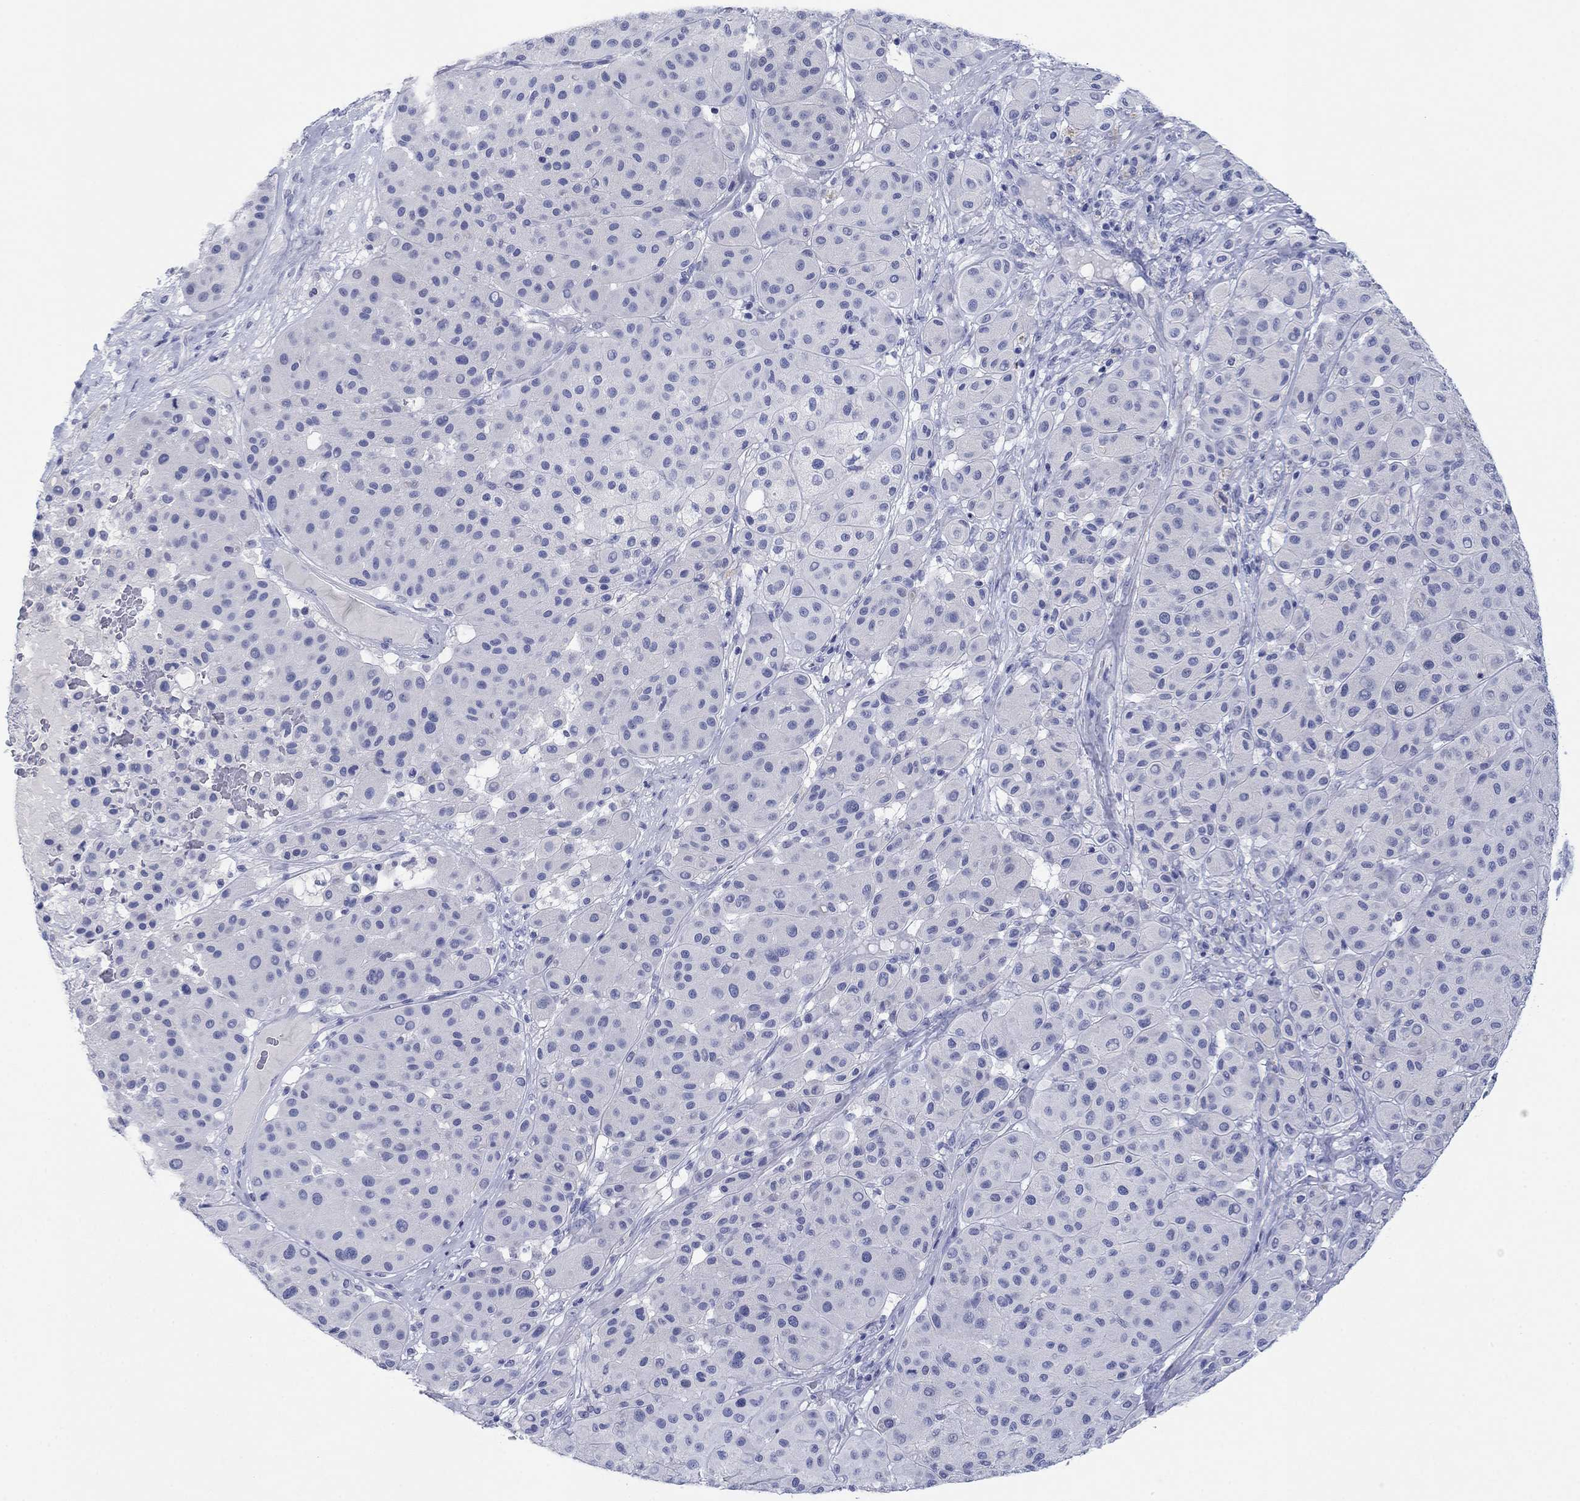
{"staining": {"intensity": "negative", "quantity": "none", "location": "none"}, "tissue": "melanoma", "cell_type": "Tumor cells", "image_type": "cancer", "snomed": [{"axis": "morphology", "description": "Malignant melanoma, Metastatic site"}, {"axis": "topography", "description": "Smooth muscle"}], "caption": "Immunohistochemistry (IHC) photomicrograph of neoplastic tissue: melanoma stained with DAB reveals no significant protein staining in tumor cells.", "gene": "PDYN", "patient": {"sex": "male", "age": 41}}